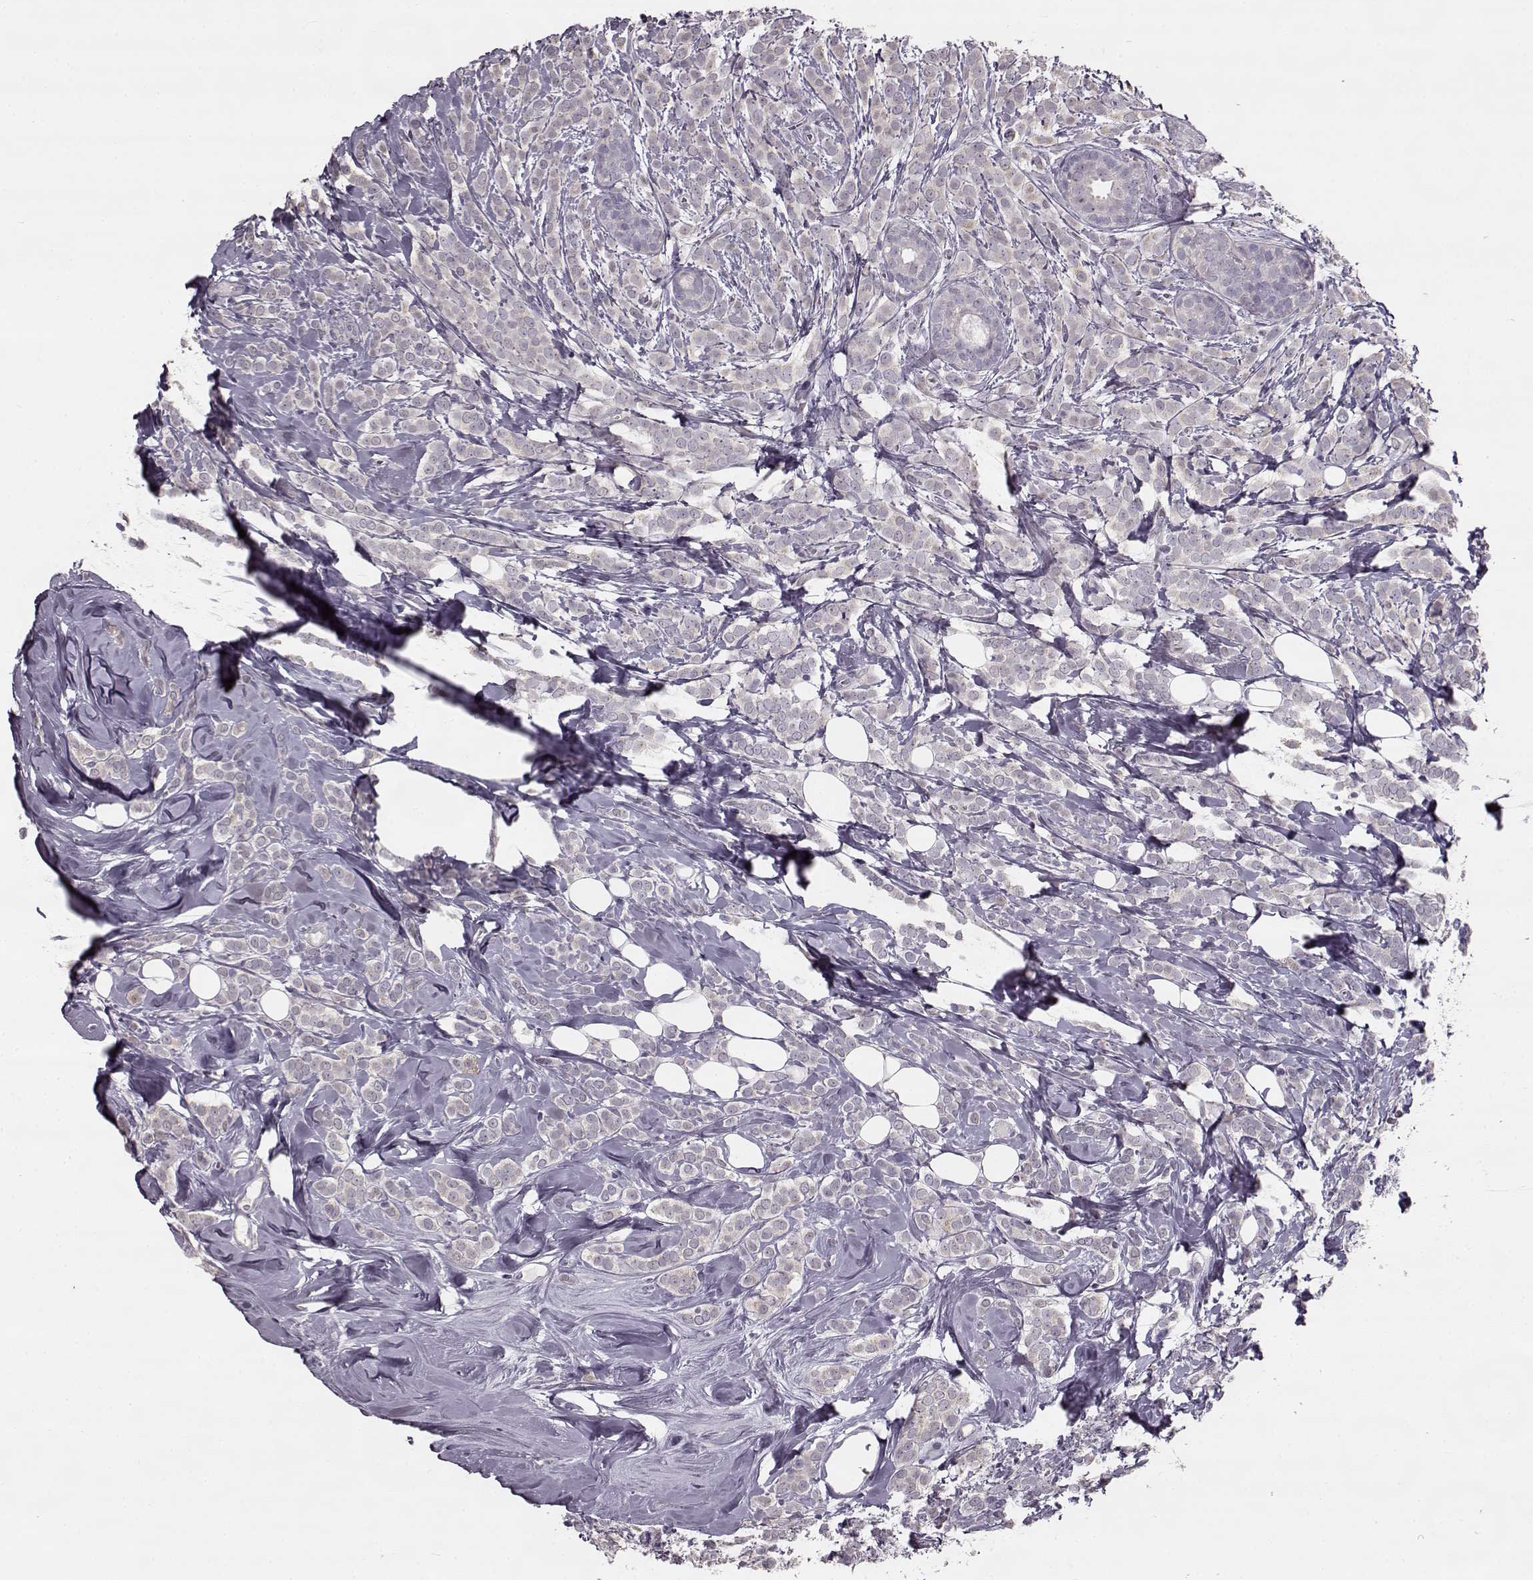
{"staining": {"intensity": "negative", "quantity": "none", "location": "none"}, "tissue": "breast cancer", "cell_type": "Tumor cells", "image_type": "cancer", "snomed": [{"axis": "morphology", "description": "Lobular carcinoma"}, {"axis": "topography", "description": "Breast"}], "caption": "This is an immunohistochemistry image of breast cancer (lobular carcinoma). There is no staining in tumor cells.", "gene": "MAP6D1", "patient": {"sex": "female", "age": 49}}